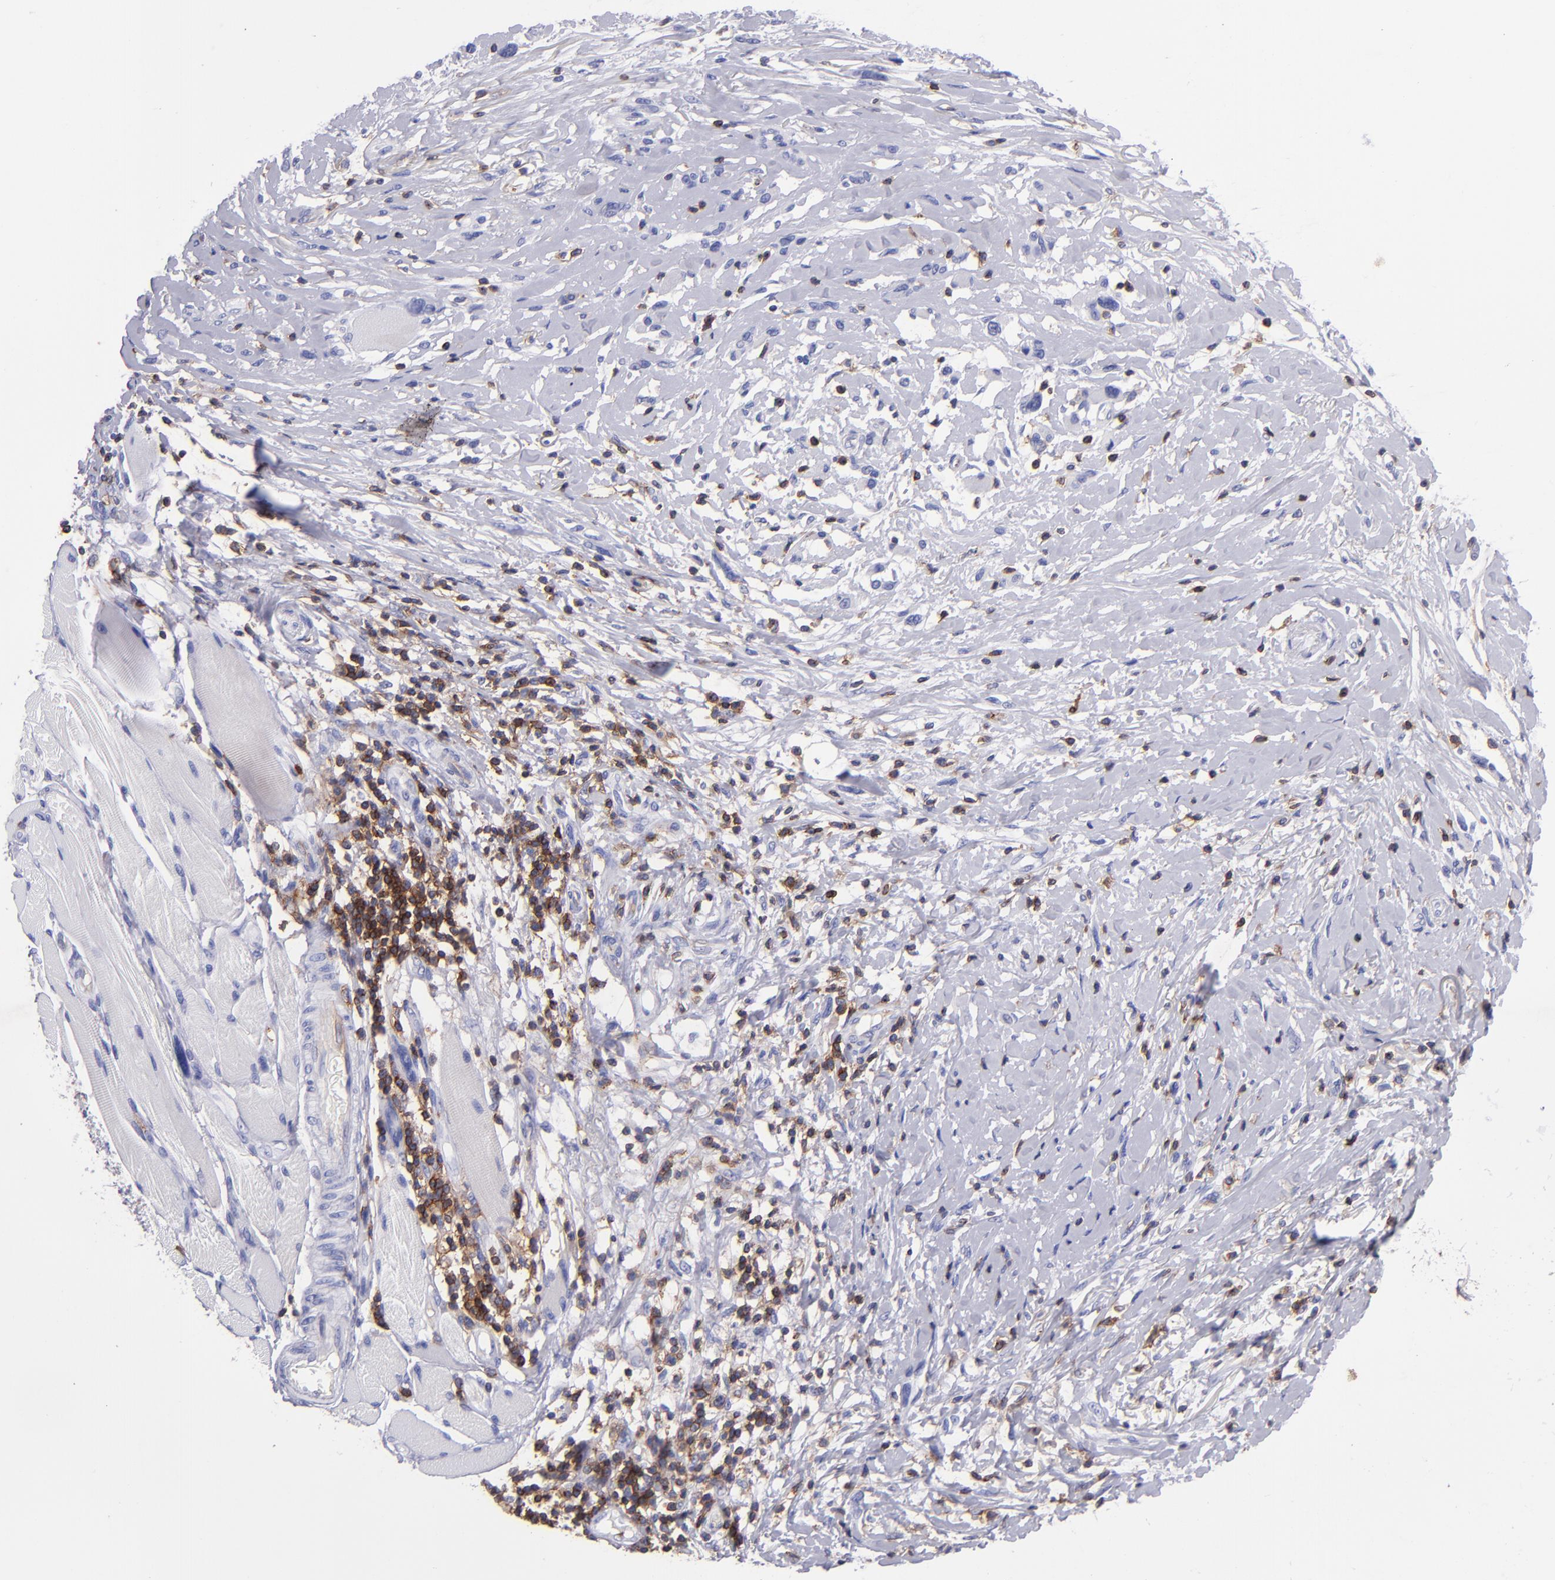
{"staining": {"intensity": "negative", "quantity": "none", "location": "none"}, "tissue": "melanoma", "cell_type": "Tumor cells", "image_type": "cancer", "snomed": [{"axis": "morphology", "description": "Malignant melanoma, NOS"}, {"axis": "topography", "description": "Skin"}], "caption": "Tumor cells show no significant staining in malignant melanoma.", "gene": "ICAM3", "patient": {"sex": "male", "age": 91}}